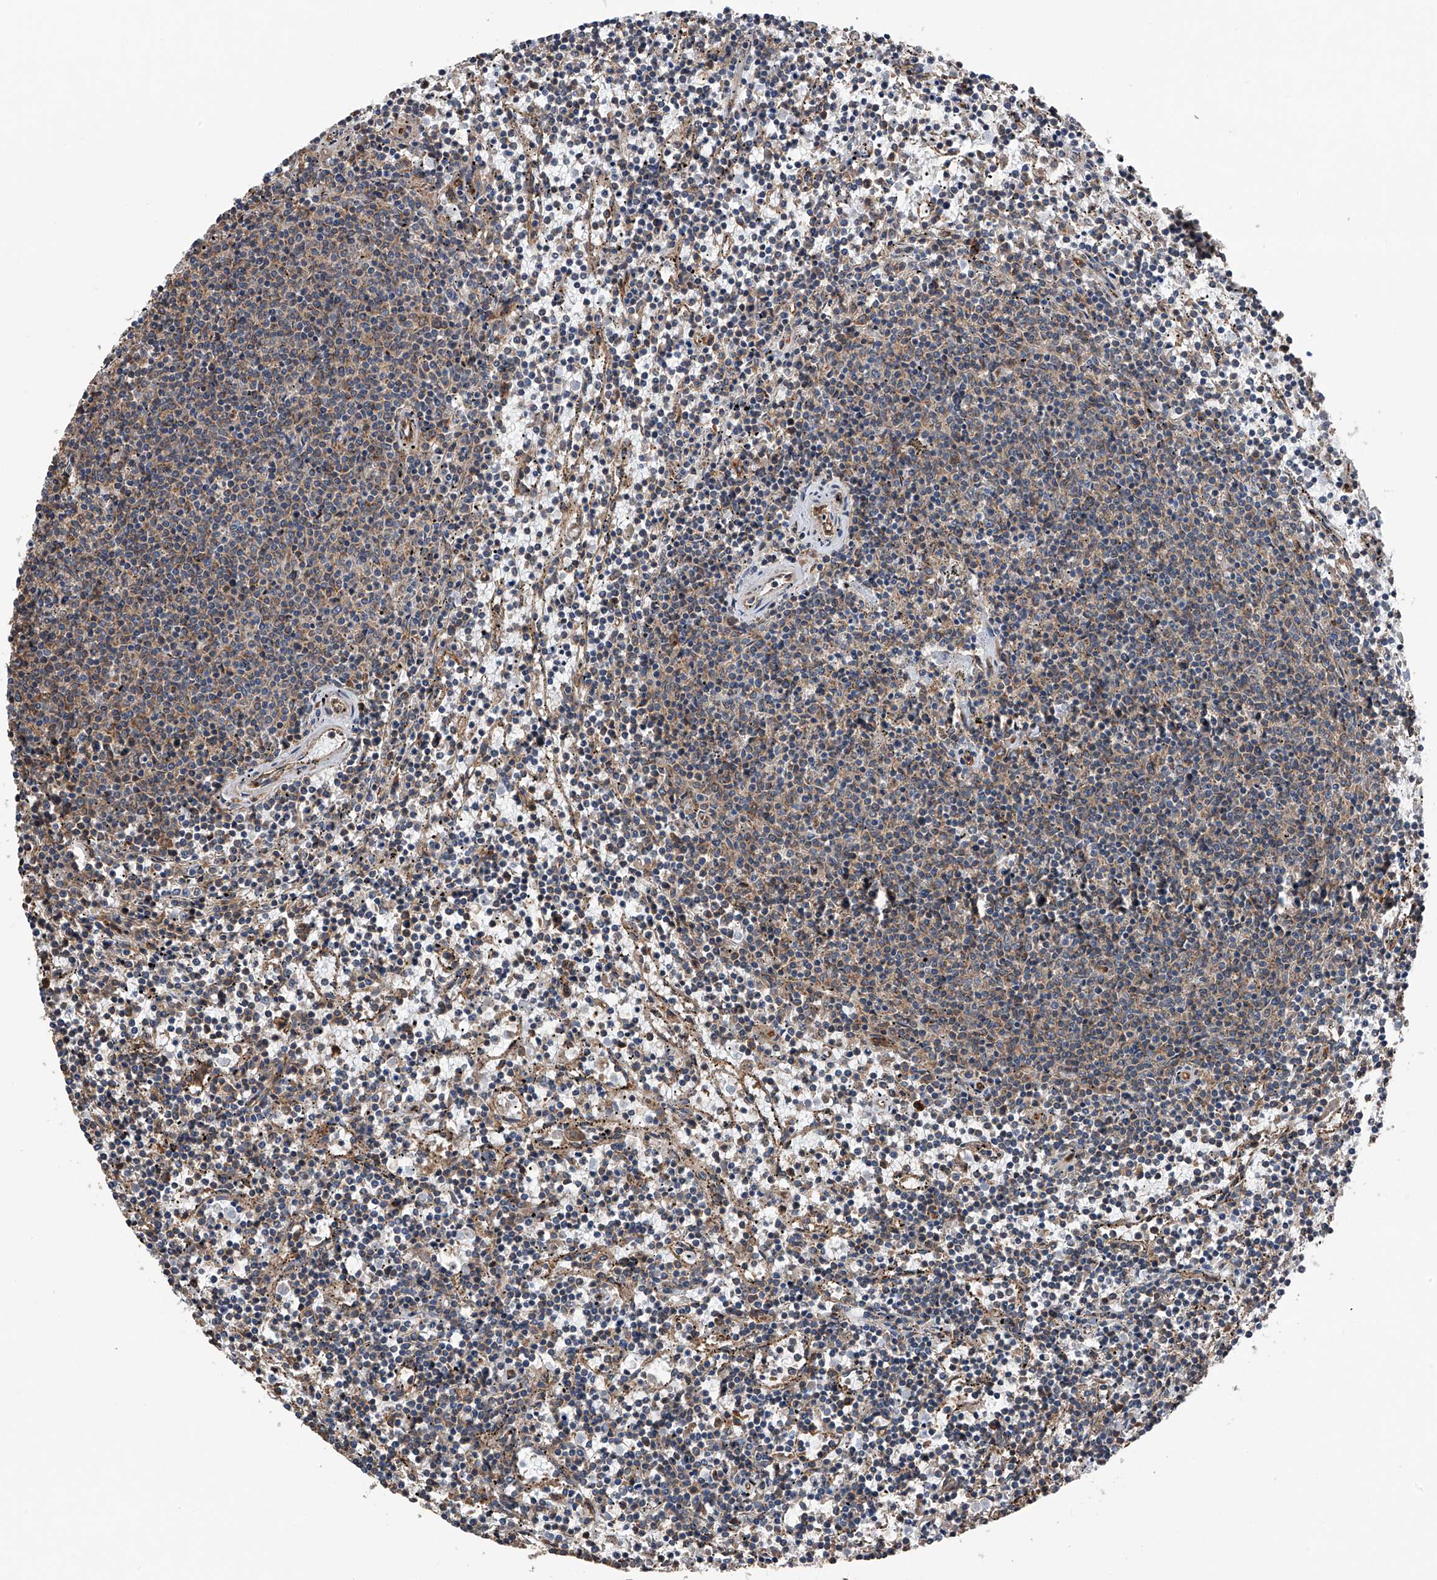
{"staining": {"intensity": "negative", "quantity": "none", "location": "none"}, "tissue": "lymphoma", "cell_type": "Tumor cells", "image_type": "cancer", "snomed": [{"axis": "morphology", "description": "Malignant lymphoma, non-Hodgkin's type, Low grade"}, {"axis": "topography", "description": "Spleen"}], "caption": "Immunohistochemical staining of lymphoma shows no significant staining in tumor cells.", "gene": "KCNJ2", "patient": {"sex": "female", "age": 50}}